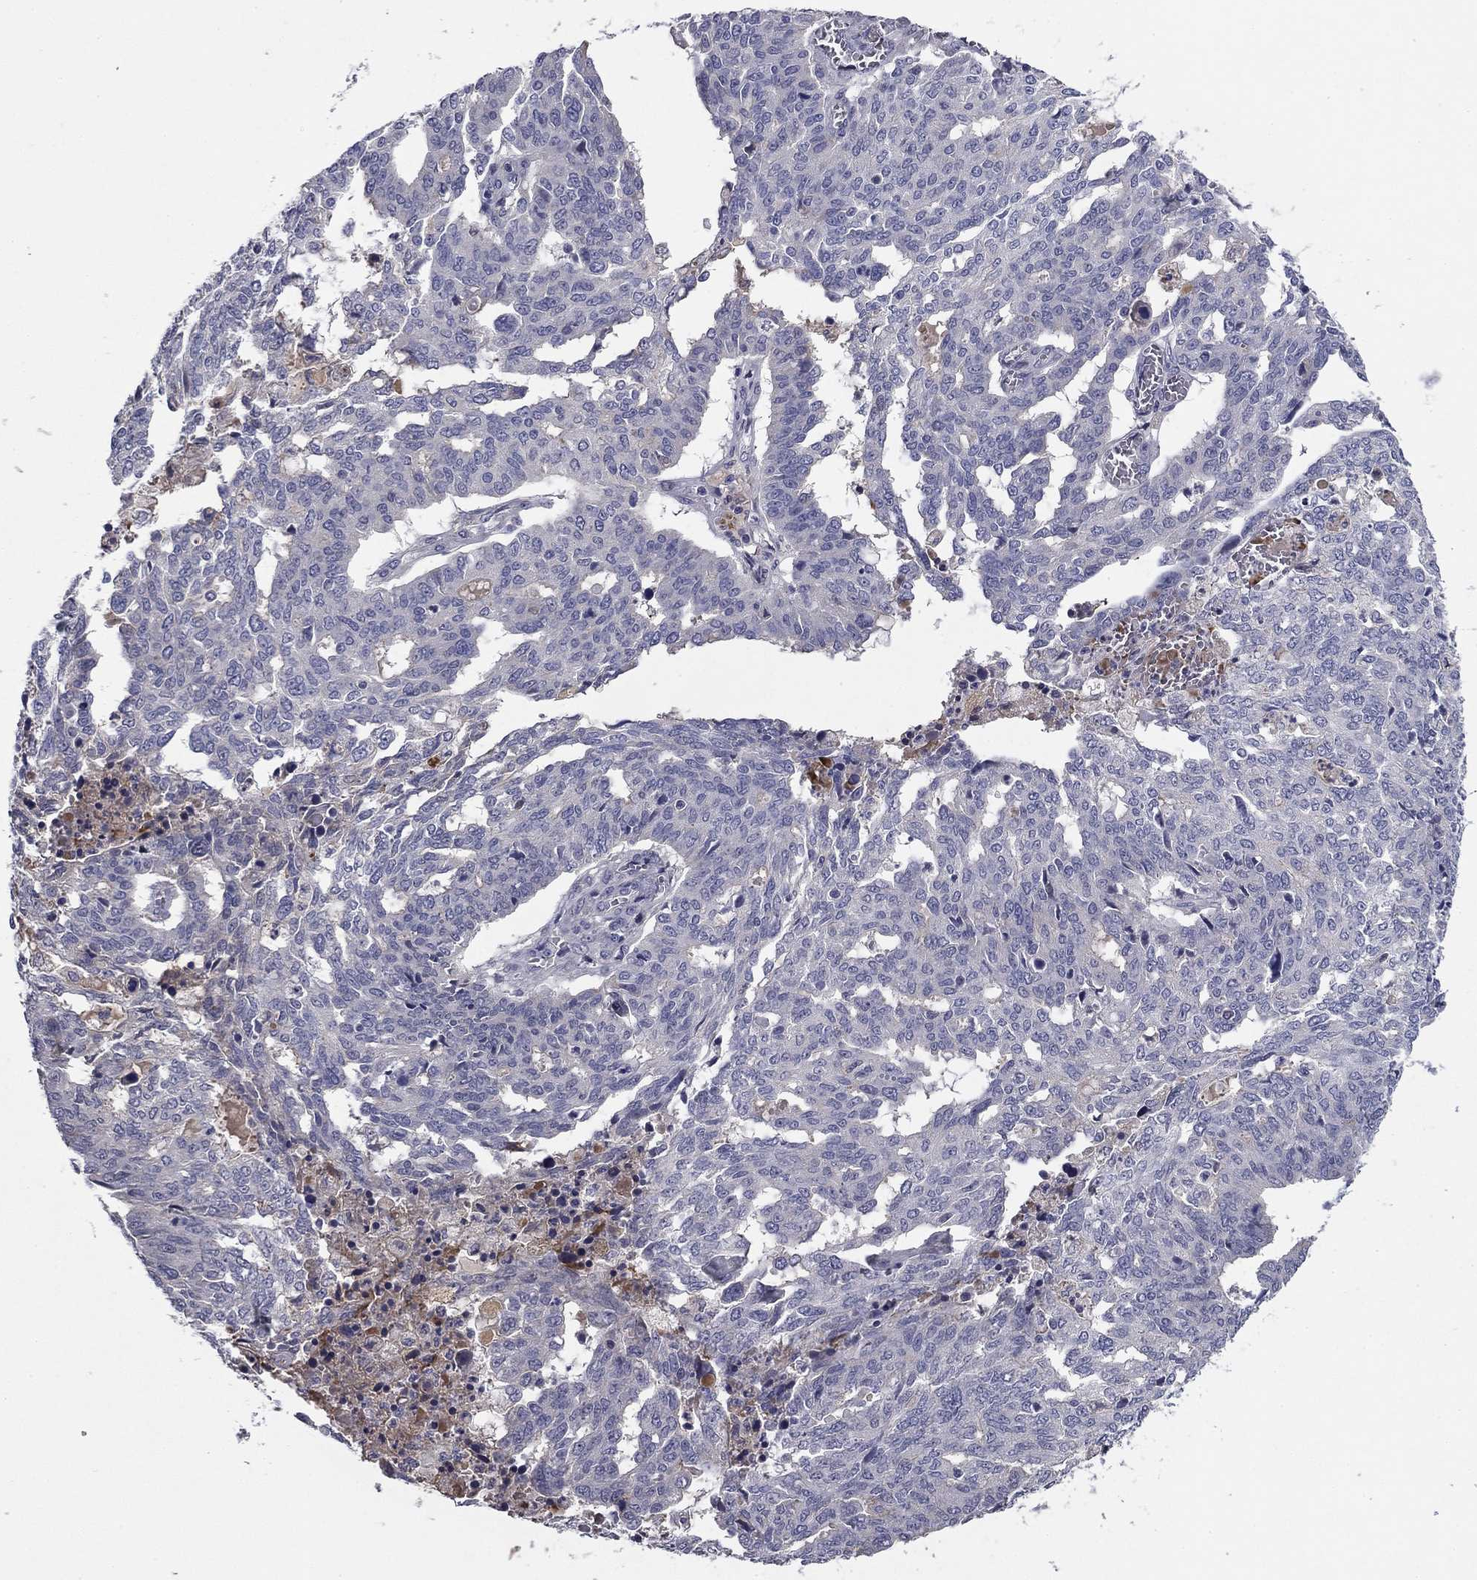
{"staining": {"intensity": "negative", "quantity": "none", "location": "none"}, "tissue": "ovarian cancer", "cell_type": "Tumor cells", "image_type": "cancer", "snomed": [{"axis": "morphology", "description": "Cystadenocarcinoma, serous, NOS"}, {"axis": "topography", "description": "Ovary"}], "caption": "Immunohistochemistry image of serous cystadenocarcinoma (ovarian) stained for a protein (brown), which exhibits no positivity in tumor cells.", "gene": "COL2A1", "patient": {"sex": "female", "age": 67}}